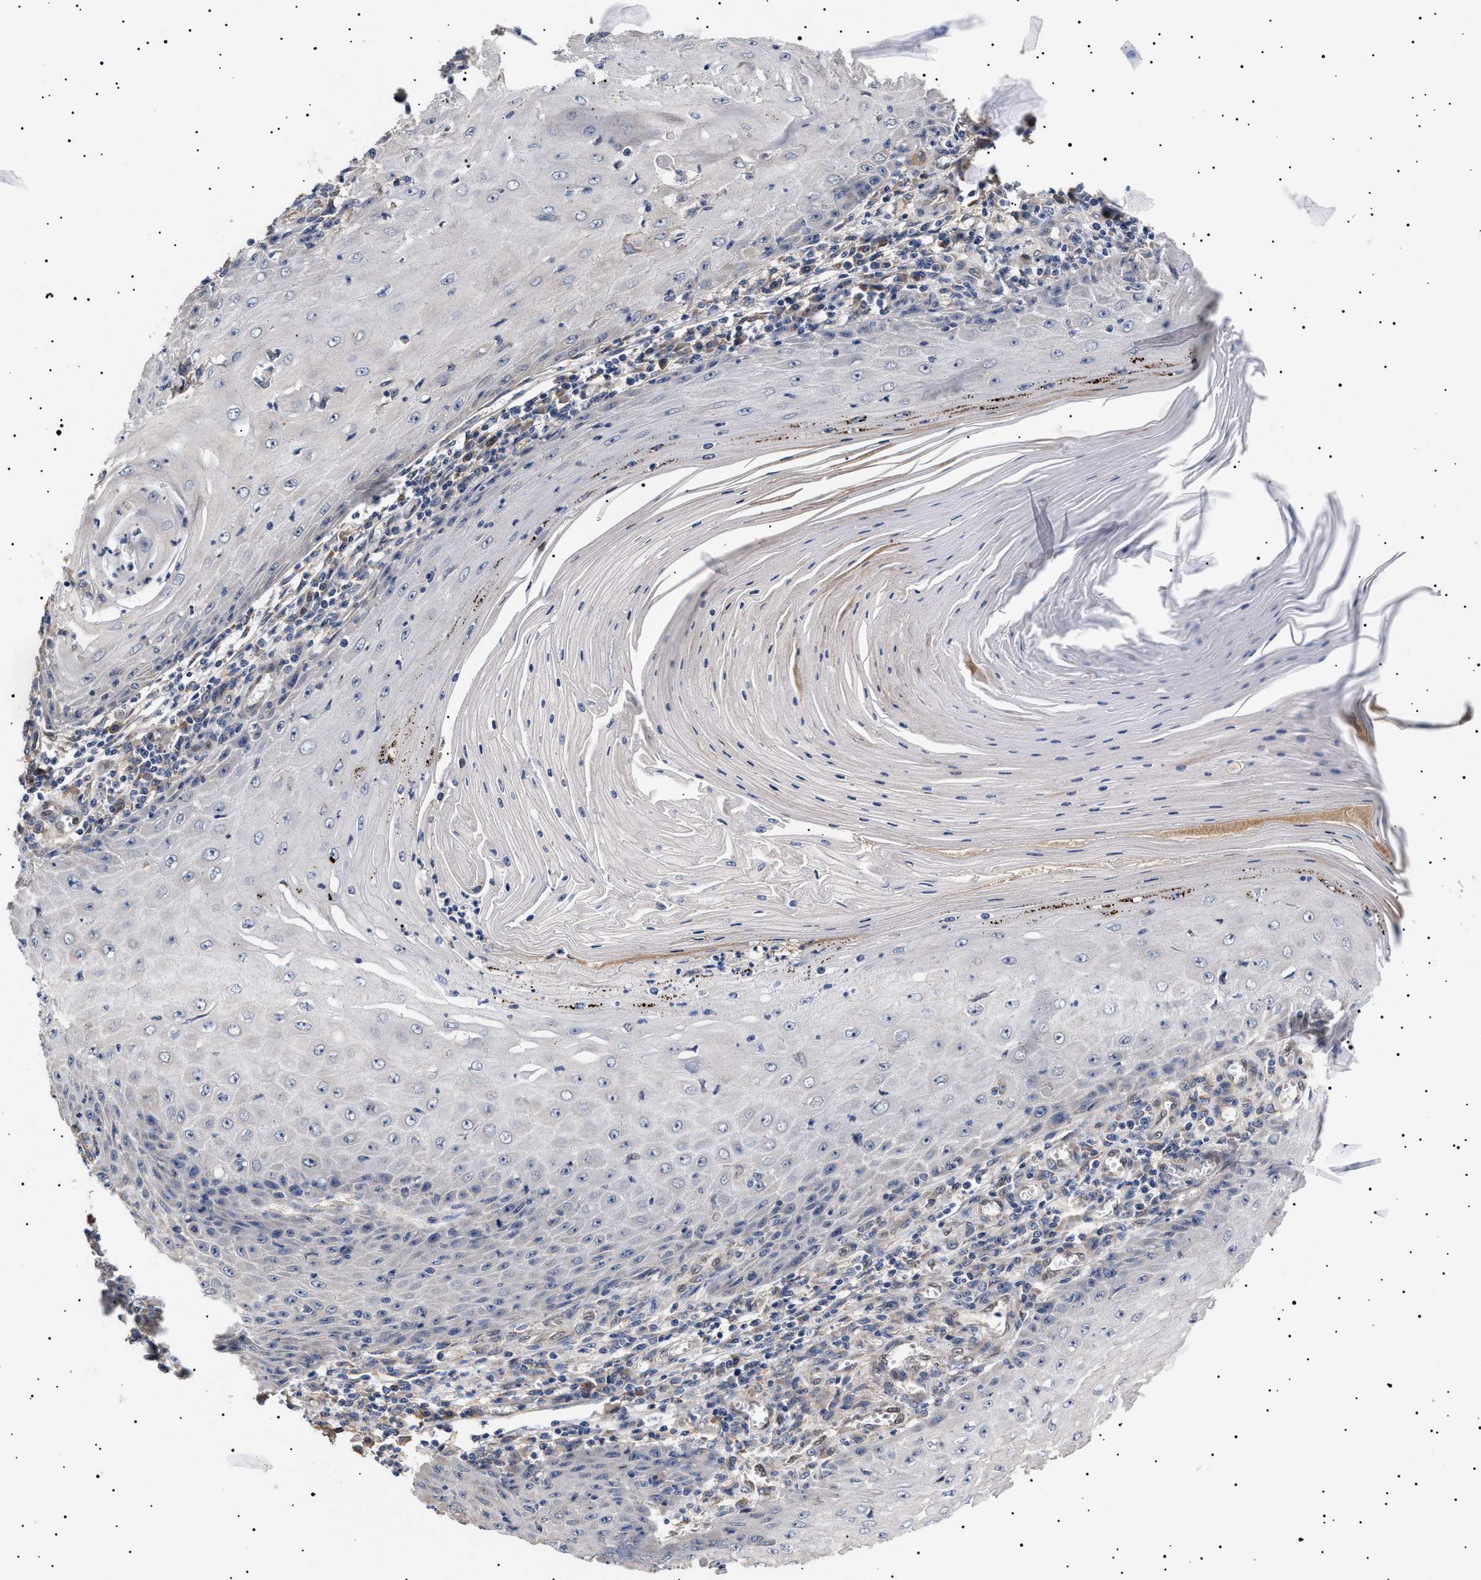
{"staining": {"intensity": "negative", "quantity": "none", "location": "none"}, "tissue": "skin cancer", "cell_type": "Tumor cells", "image_type": "cancer", "snomed": [{"axis": "morphology", "description": "Squamous cell carcinoma, NOS"}, {"axis": "topography", "description": "Skin"}], "caption": "Skin cancer stained for a protein using immunohistochemistry exhibits no staining tumor cells.", "gene": "KRBA1", "patient": {"sex": "female", "age": 73}}